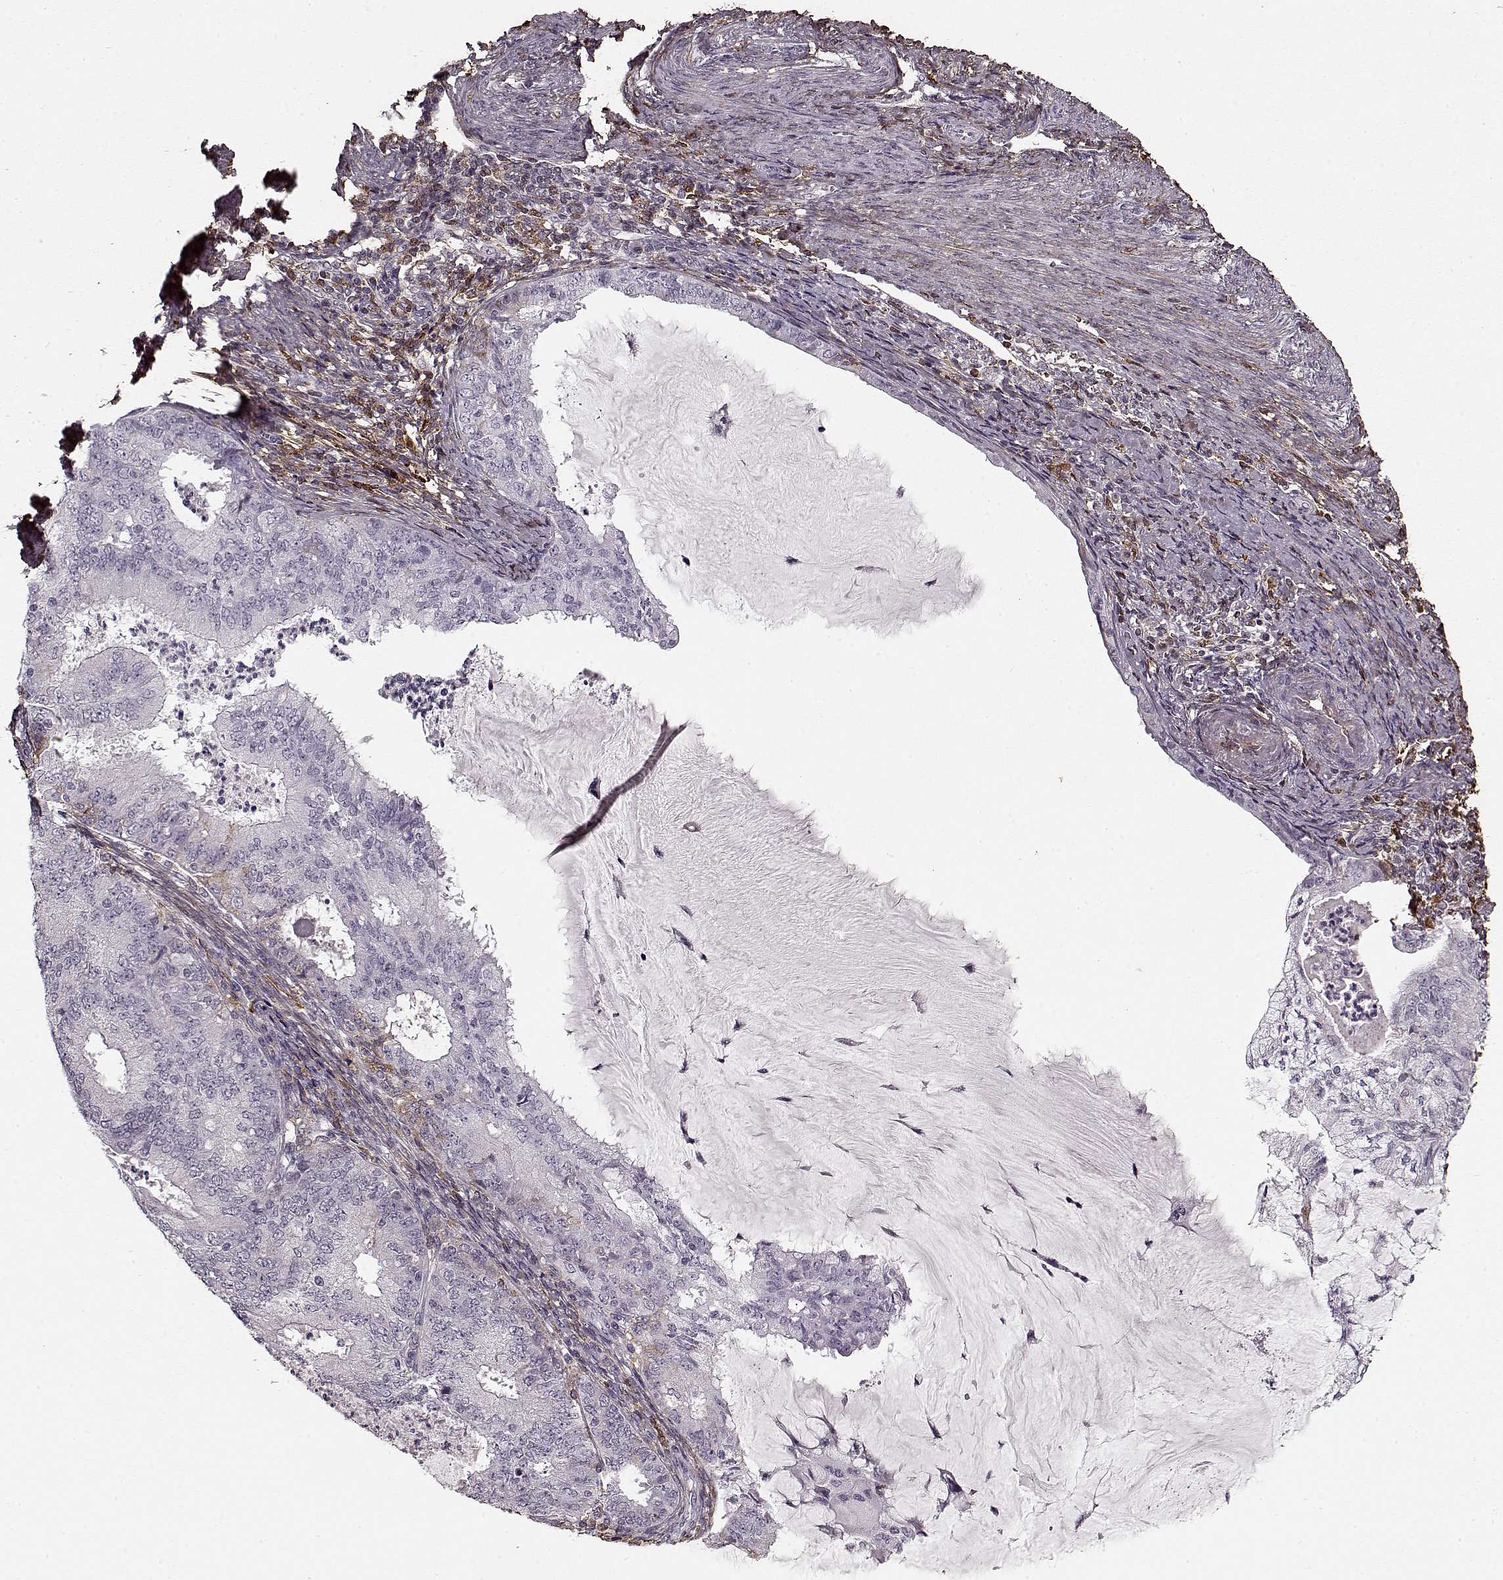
{"staining": {"intensity": "negative", "quantity": "none", "location": "none"}, "tissue": "endometrial cancer", "cell_type": "Tumor cells", "image_type": "cancer", "snomed": [{"axis": "morphology", "description": "Adenocarcinoma, NOS"}, {"axis": "topography", "description": "Endometrium"}], "caption": "This is an IHC histopathology image of human adenocarcinoma (endometrial). There is no staining in tumor cells.", "gene": "LUM", "patient": {"sex": "female", "age": 57}}